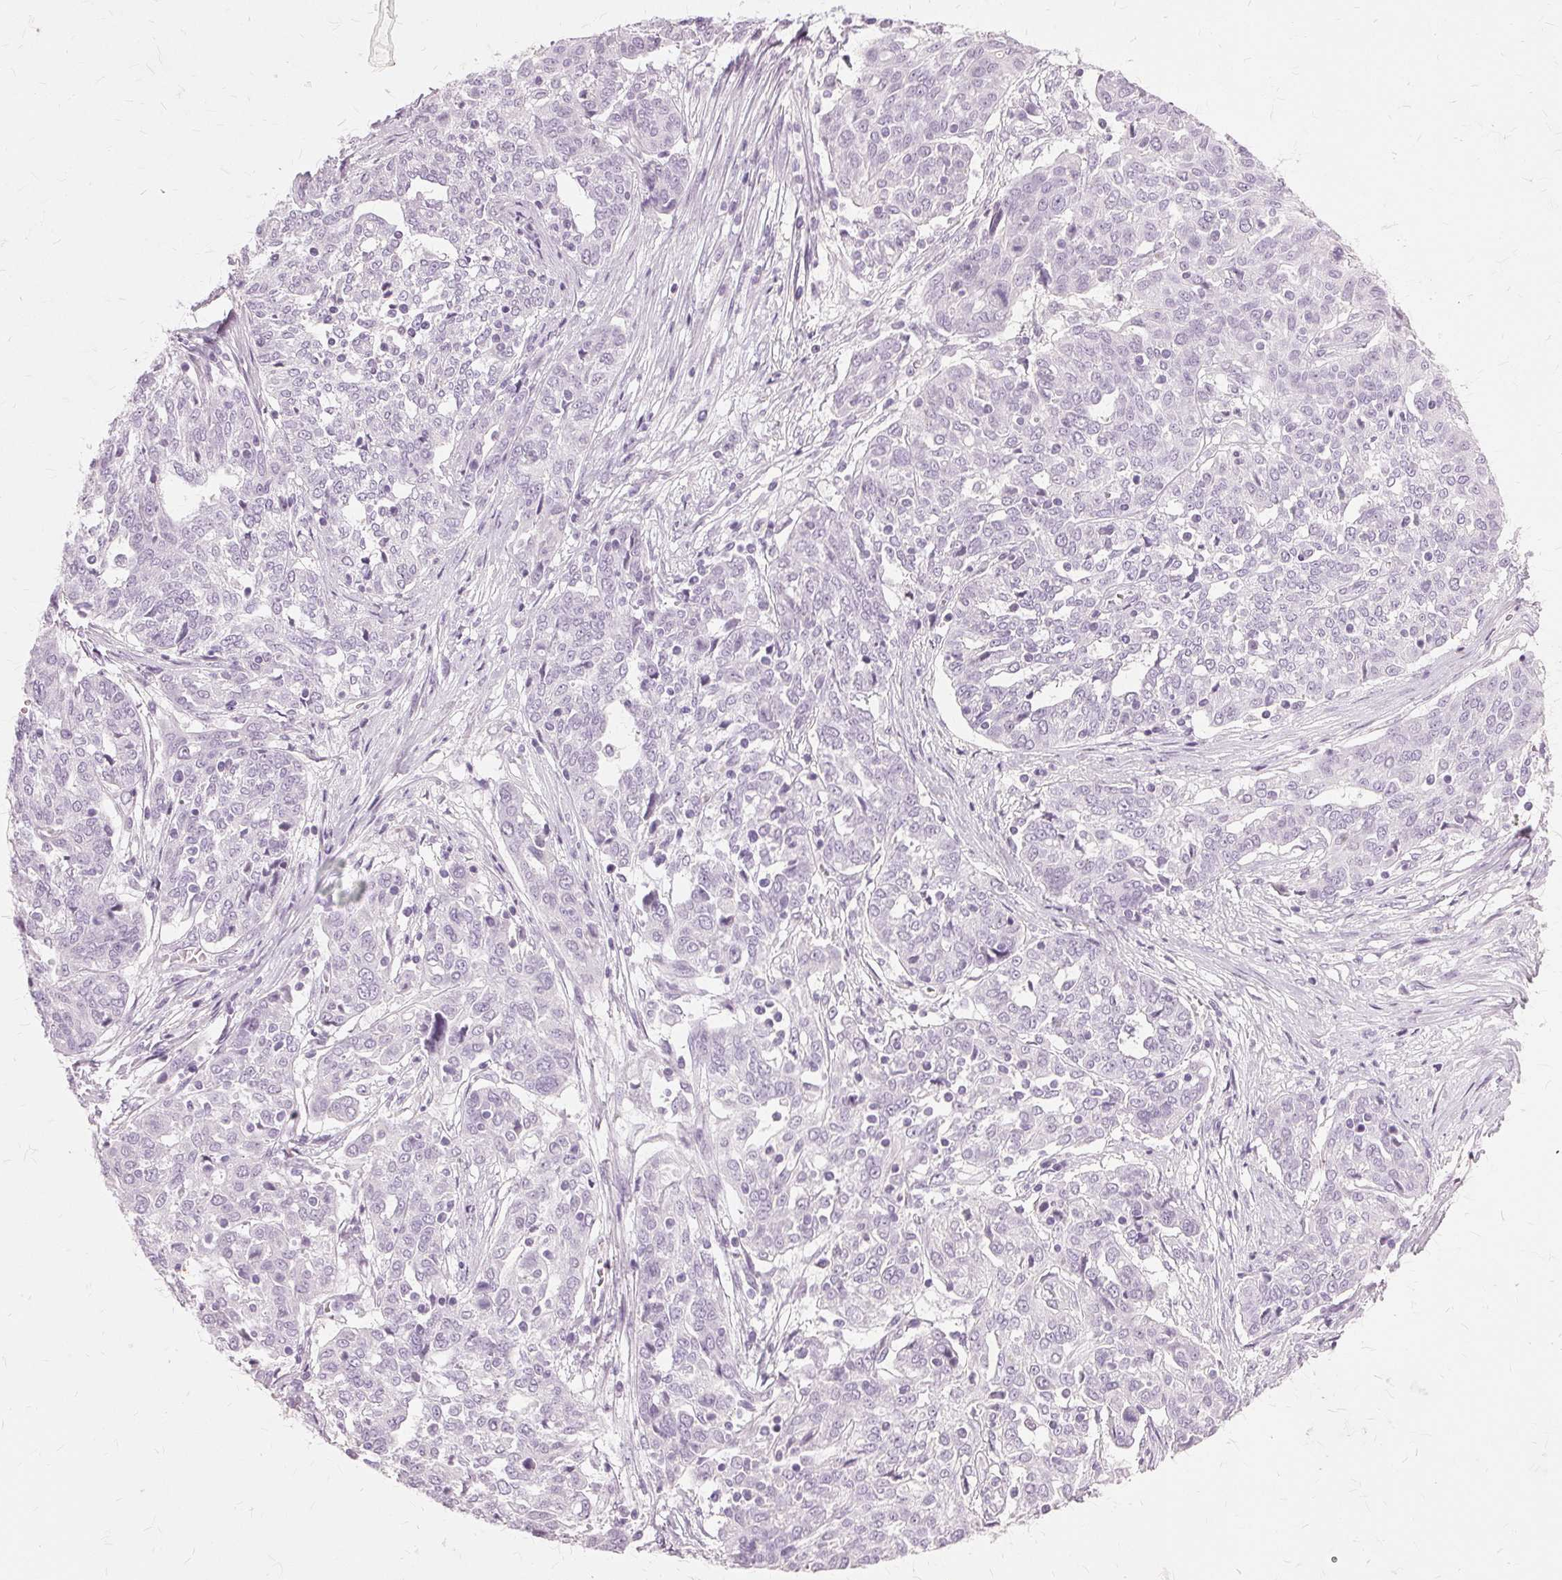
{"staining": {"intensity": "negative", "quantity": "none", "location": "none"}, "tissue": "ovarian cancer", "cell_type": "Tumor cells", "image_type": "cancer", "snomed": [{"axis": "morphology", "description": "Cystadenocarcinoma, serous, NOS"}, {"axis": "topography", "description": "Ovary"}], "caption": "A histopathology image of ovarian cancer (serous cystadenocarcinoma) stained for a protein displays no brown staining in tumor cells.", "gene": "SLC45A3", "patient": {"sex": "female", "age": 67}}